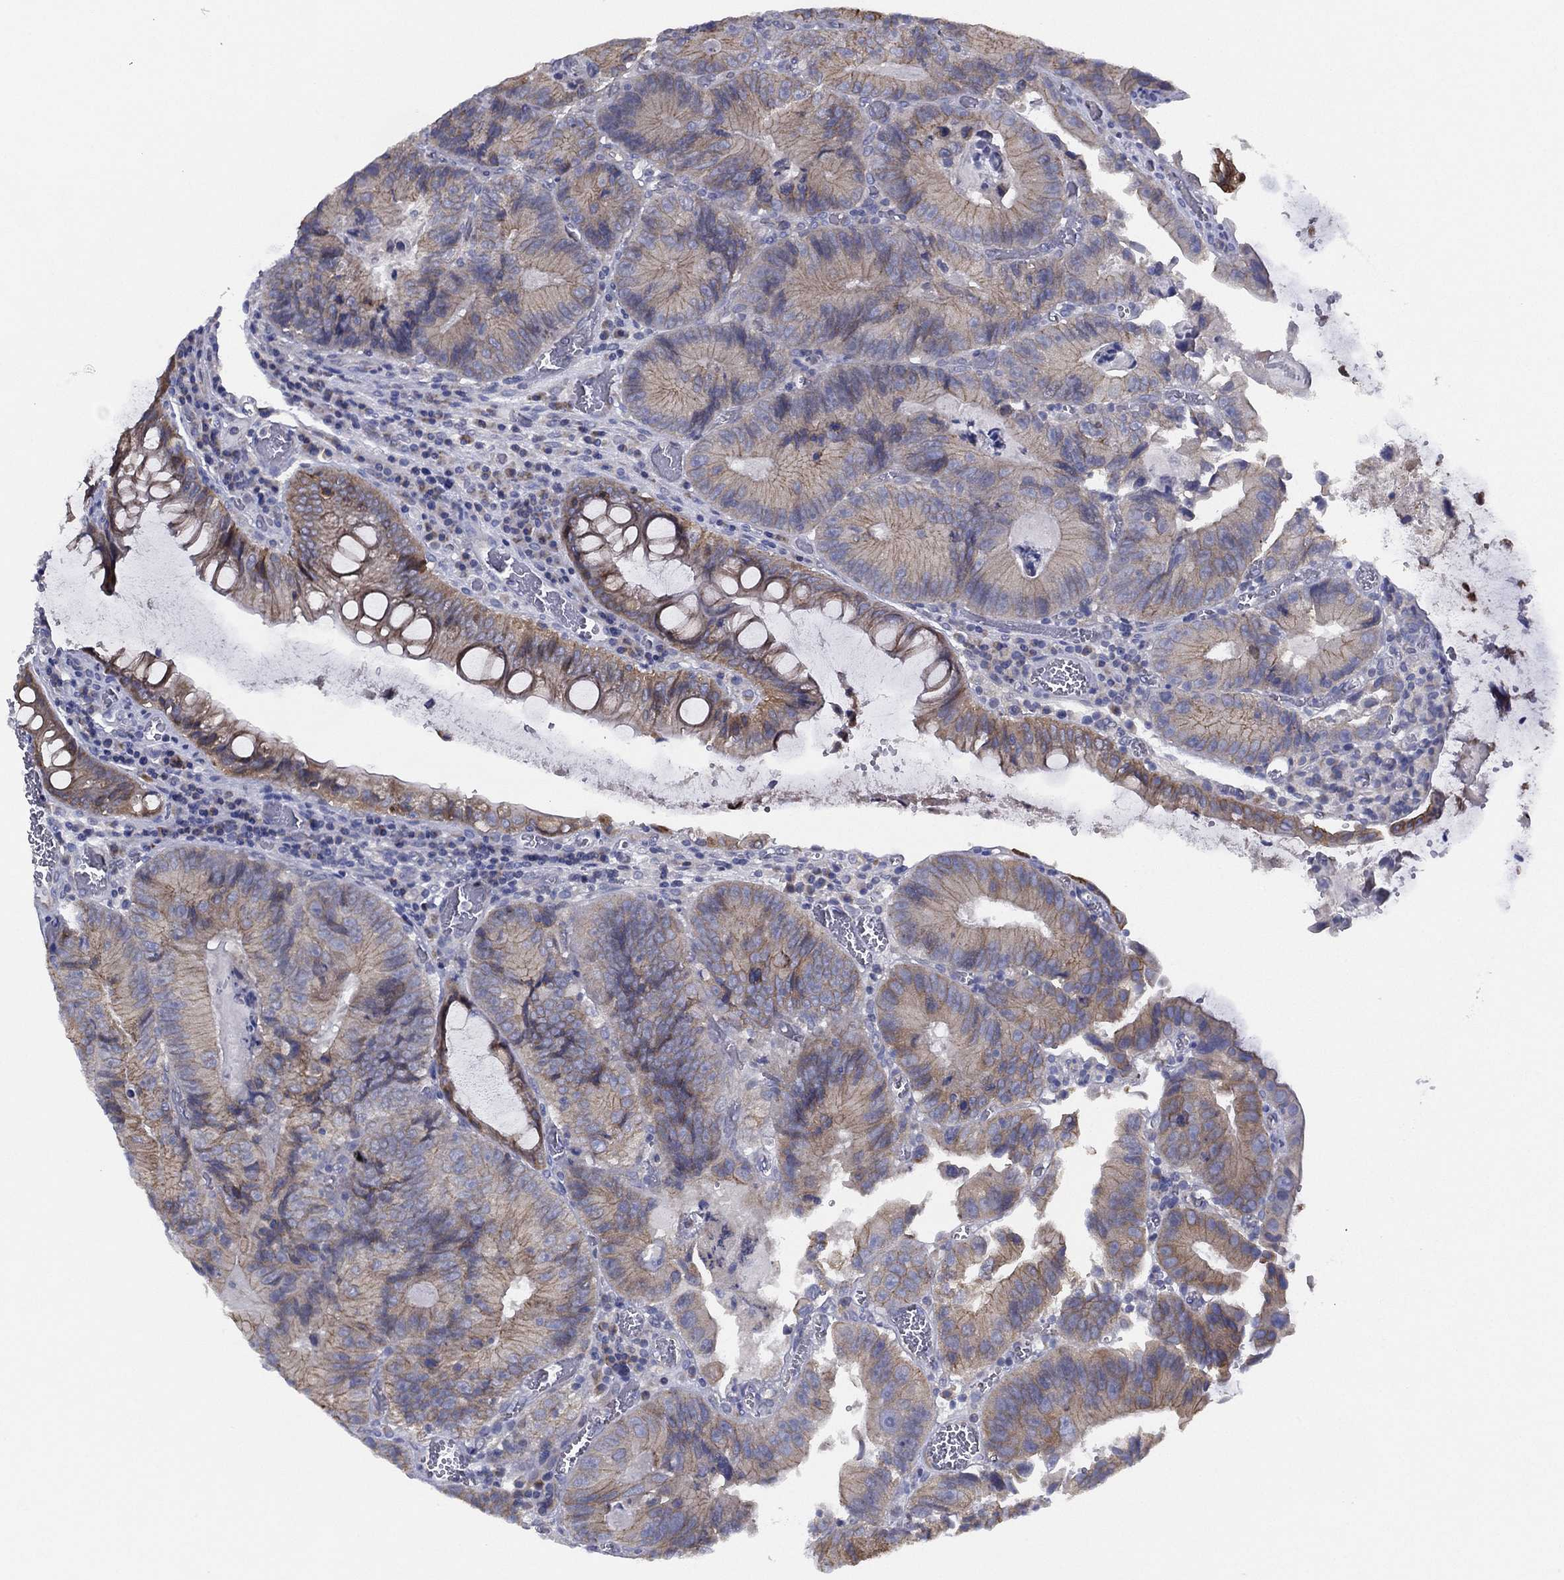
{"staining": {"intensity": "weak", "quantity": "25%-75%", "location": "cytoplasmic/membranous"}, "tissue": "colorectal cancer", "cell_type": "Tumor cells", "image_type": "cancer", "snomed": [{"axis": "morphology", "description": "Adenocarcinoma, NOS"}, {"axis": "topography", "description": "Colon"}], "caption": "Immunohistochemical staining of human adenocarcinoma (colorectal) displays weak cytoplasmic/membranous protein staining in about 25%-75% of tumor cells.", "gene": "ZNF223", "patient": {"sex": "female", "age": 86}}